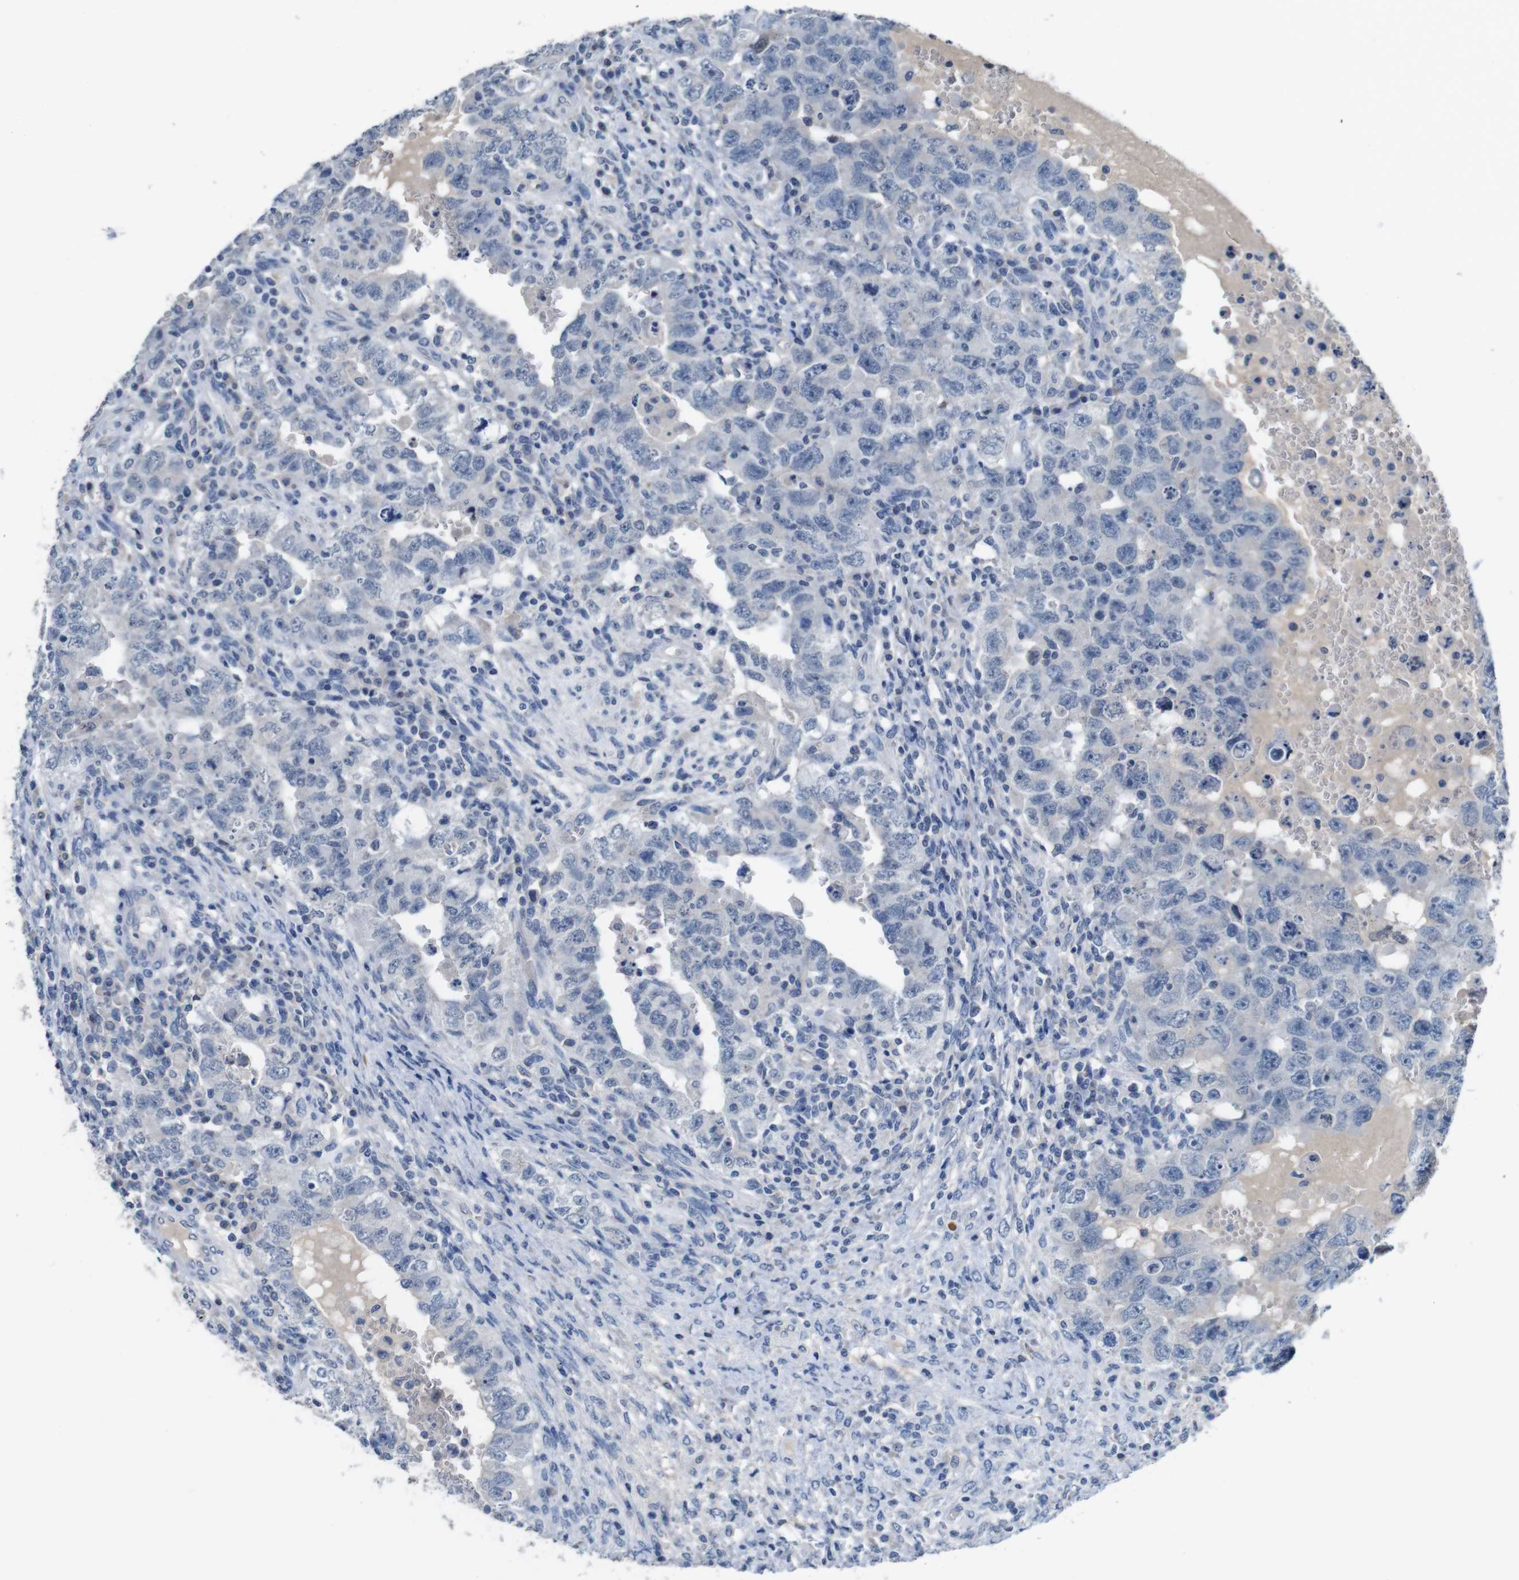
{"staining": {"intensity": "negative", "quantity": "none", "location": "none"}, "tissue": "testis cancer", "cell_type": "Tumor cells", "image_type": "cancer", "snomed": [{"axis": "morphology", "description": "Carcinoma, Embryonal, NOS"}, {"axis": "topography", "description": "Testis"}], "caption": "Human testis cancer (embryonal carcinoma) stained for a protein using immunohistochemistry demonstrates no staining in tumor cells.", "gene": "SLC2A8", "patient": {"sex": "male", "age": 26}}